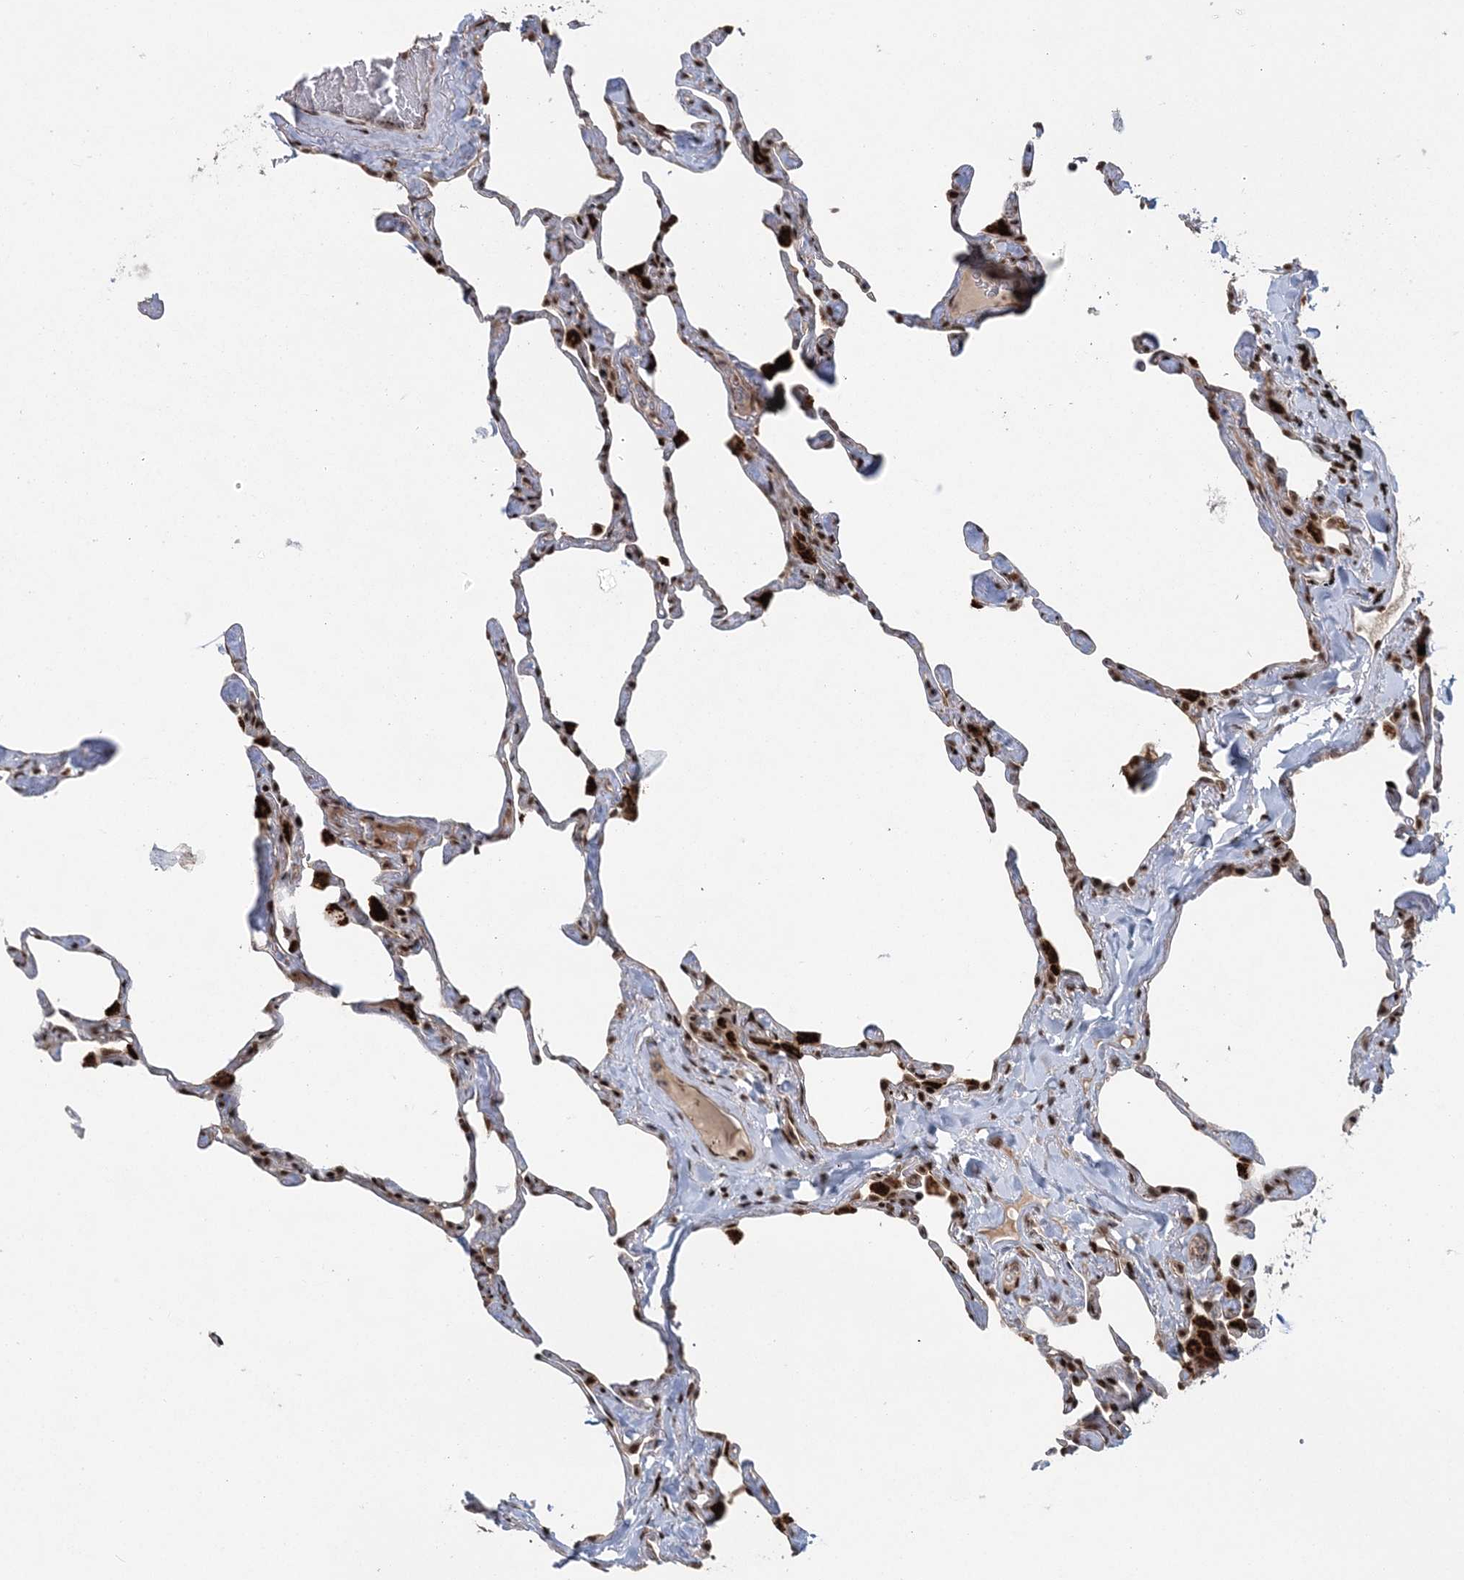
{"staining": {"intensity": "moderate", "quantity": "25%-75%", "location": "nuclear"}, "tissue": "lung", "cell_type": "Alveolar cells", "image_type": "normal", "snomed": [{"axis": "morphology", "description": "Normal tissue, NOS"}, {"axis": "topography", "description": "Lung"}], "caption": "Lung stained for a protein shows moderate nuclear positivity in alveolar cells. Using DAB (brown) and hematoxylin (blue) stains, captured at high magnification using brightfield microscopy.", "gene": "CWC22", "patient": {"sex": "male", "age": 65}}